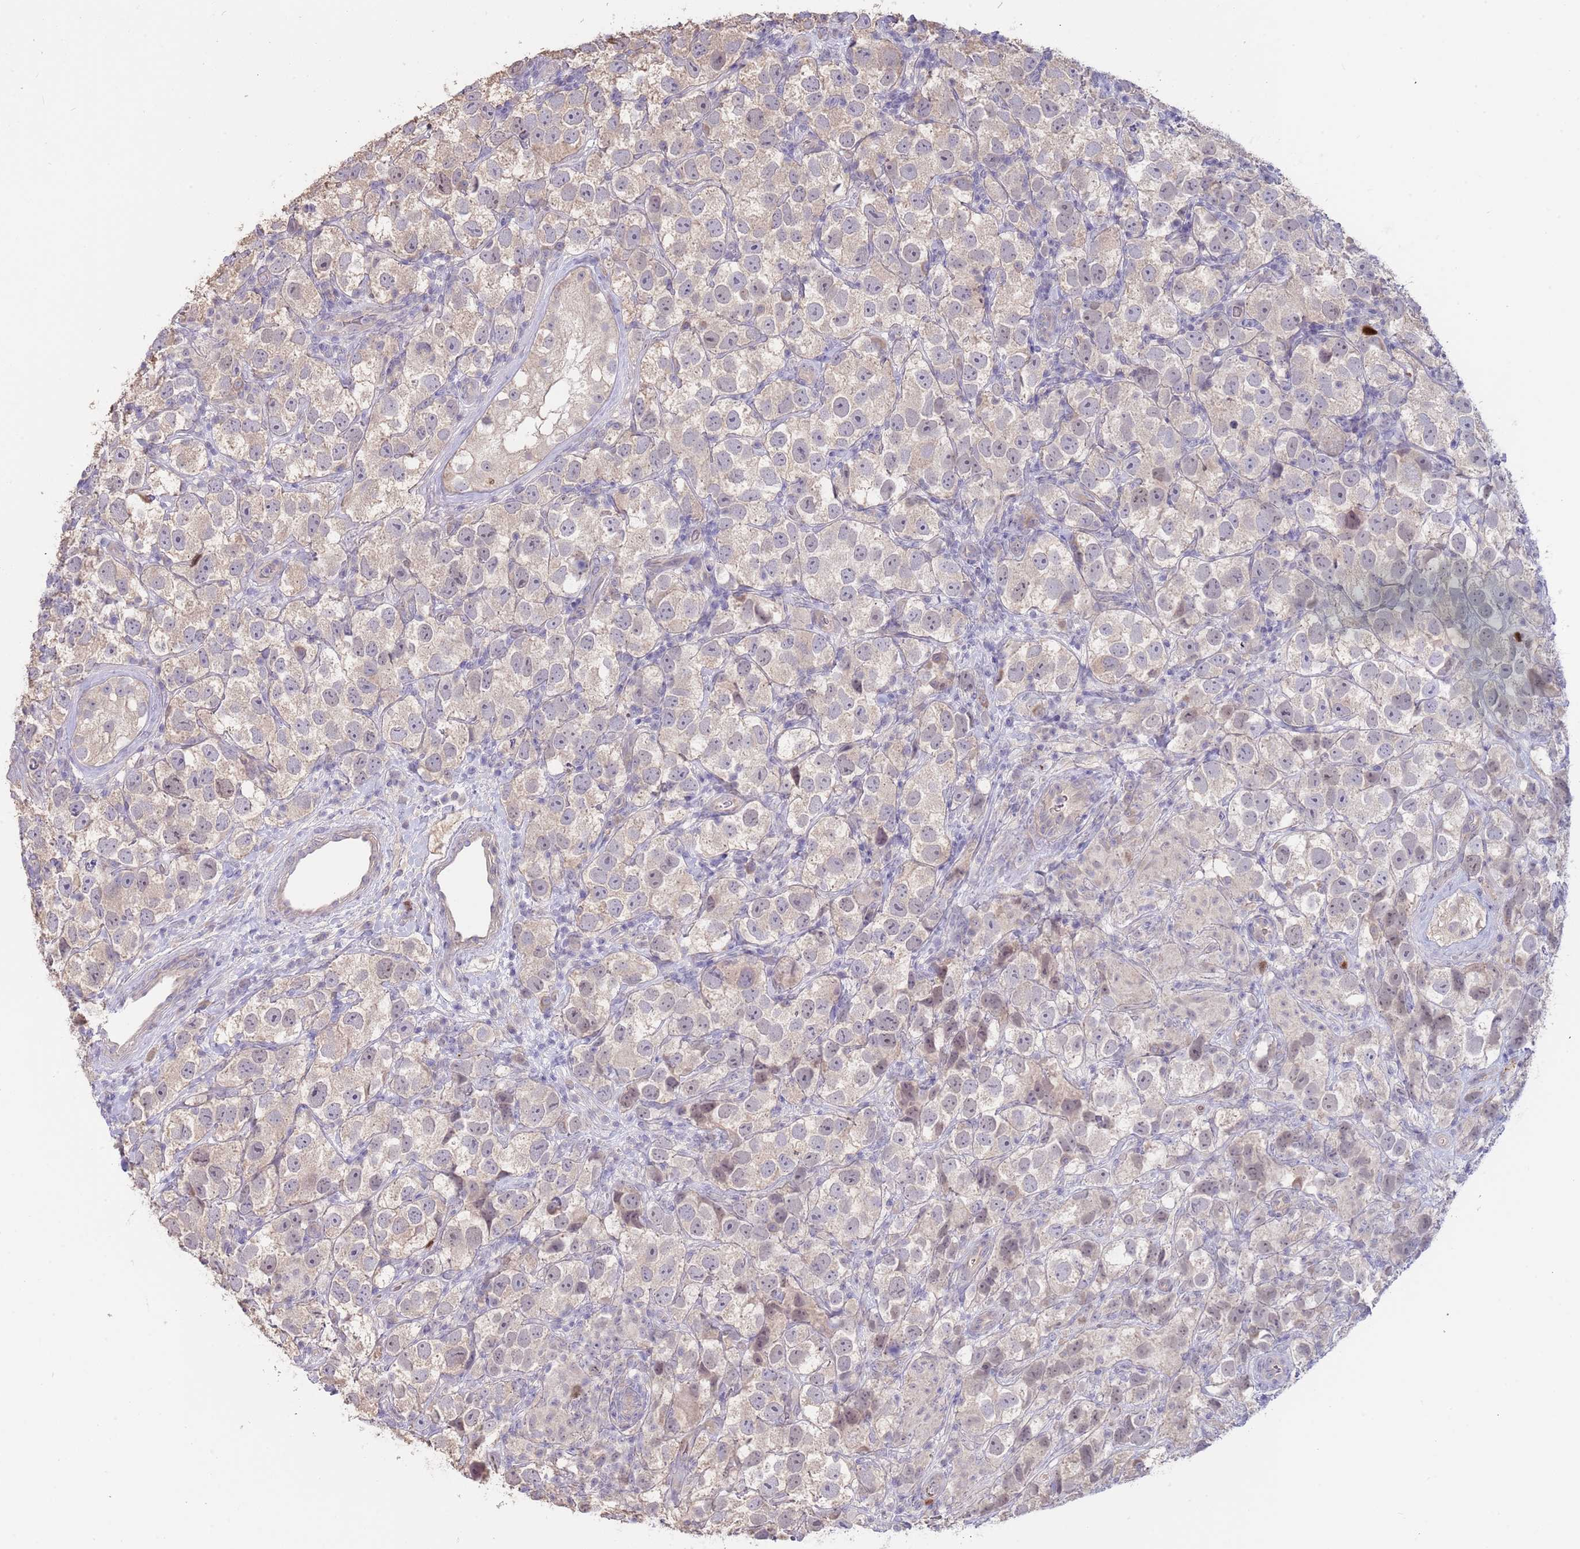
{"staining": {"intensity": "negative", "quantity": "none", "location": "none"}, "tissue": "testis cancer", "cell_type": "Tumor cells", "image_type": "cancer", "snomed": [{"axis": "morphology", "description": "Seminoma, NOS"}, {"axis": "topography", "description": "Testis"}], "caption": "This histopathology image is of testis cancer (seminoma) stained with IHC to label a protein in brown with the nuclei are counter-stained blue. There is no expression in tumor cells. (DAB (3,3'-diaminobenzidine) immunohistochemistry, high magnification).", "gene": "PIMREG", "patient": {"sex": "male", "age": 26}}